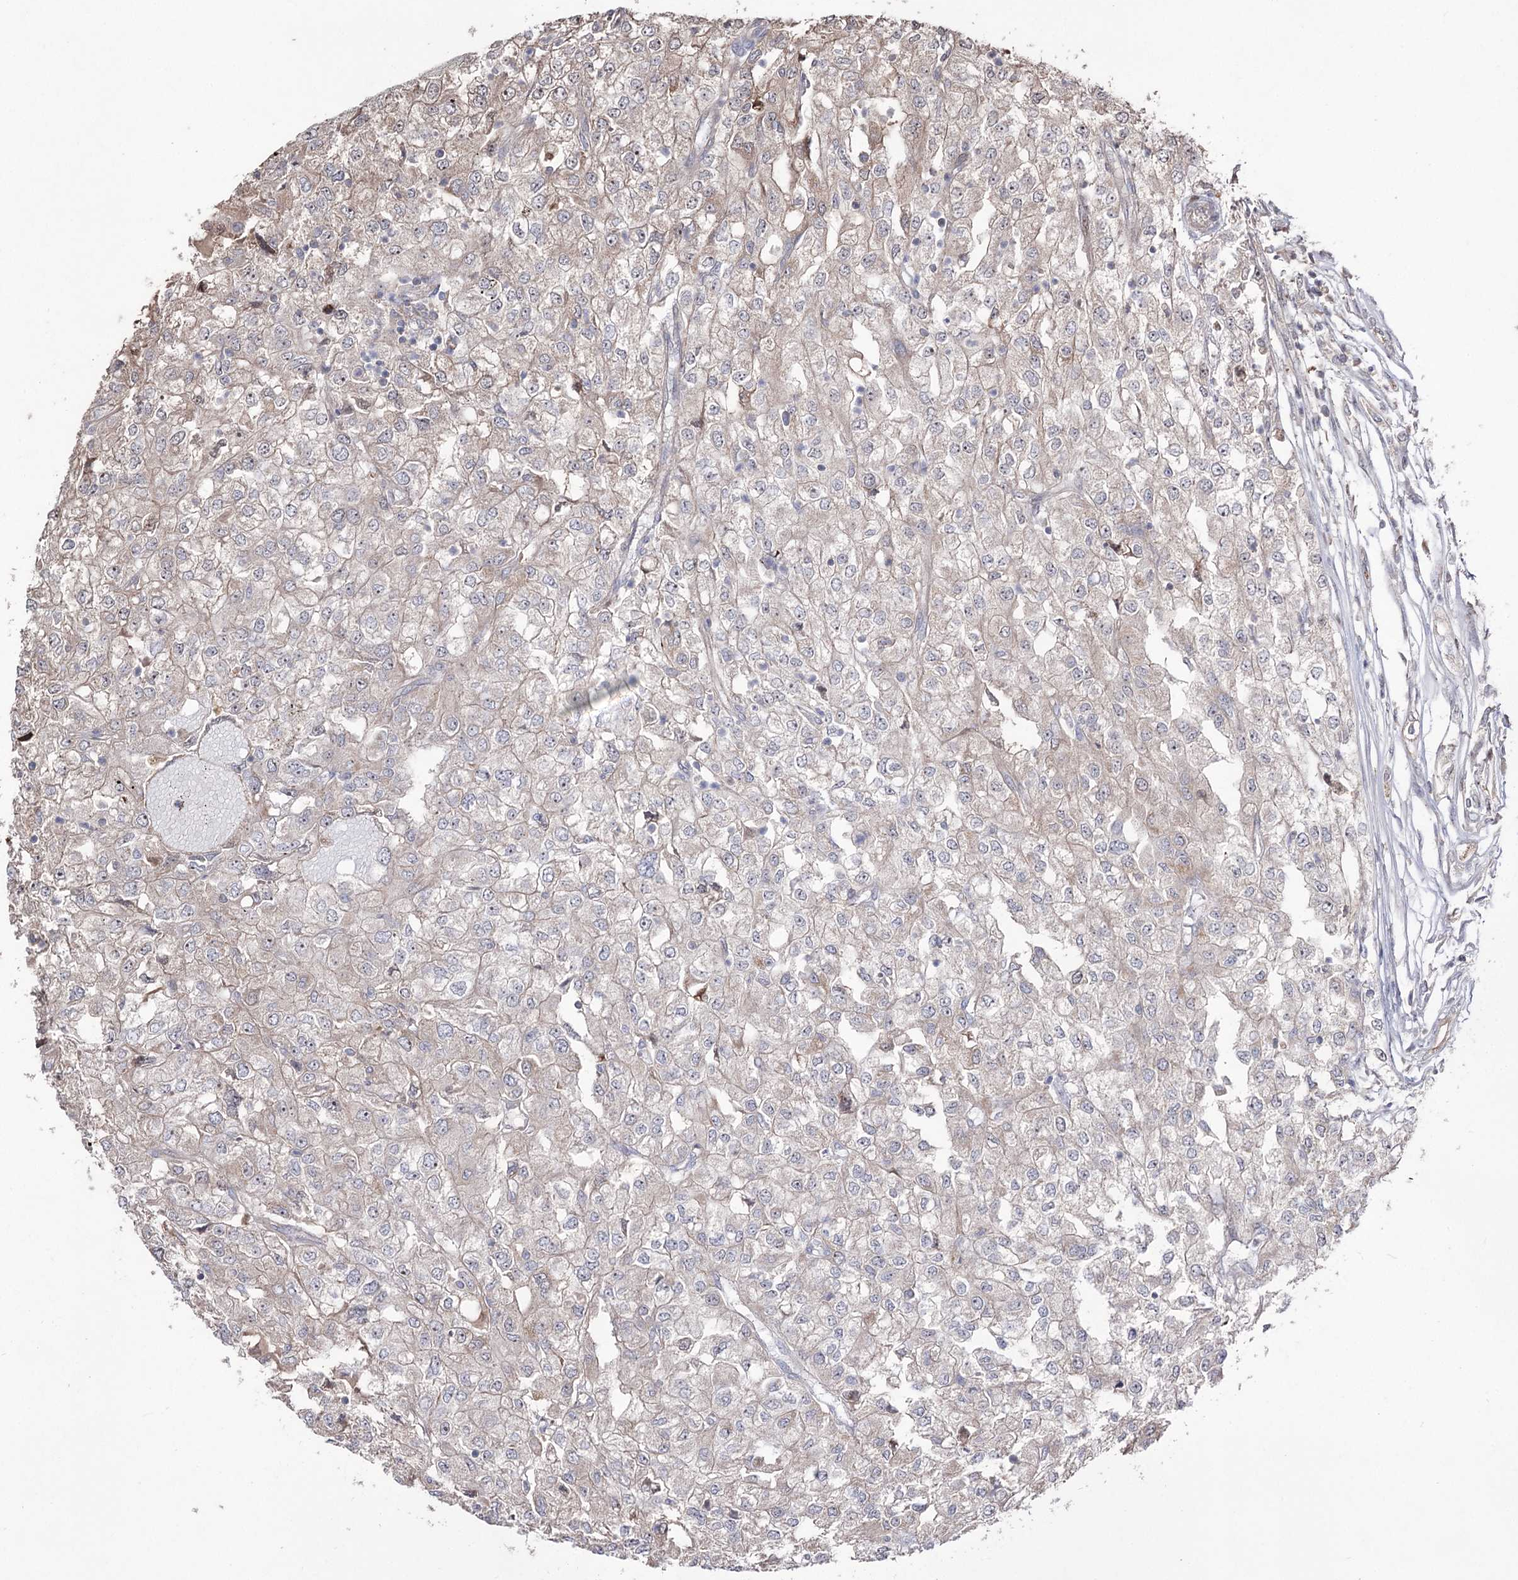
{"staining": {"intensity": "weak", "quantity": "<25%", "location": "cytoplasmic/membranous"}, "tissue": "renal cancer", "cell_type": "Tumor cells", "image_type": "cancer", "snomed": [{"axis": "morphology", "description": "Adenocarcinoma, NOS"}, {"axis": "topography", "description": "Kidney"}], "caption": "Immunohistochemistry (IHC) histopathology image of neoplastic tissue: human adenocarcinoma (renal) stained with DAB (3,3'-diaminobenzidine) displays no significant protein positivity in tumor cells.", "gene": "CPNE8", "patient": {"sex": "female", "age": 54}}